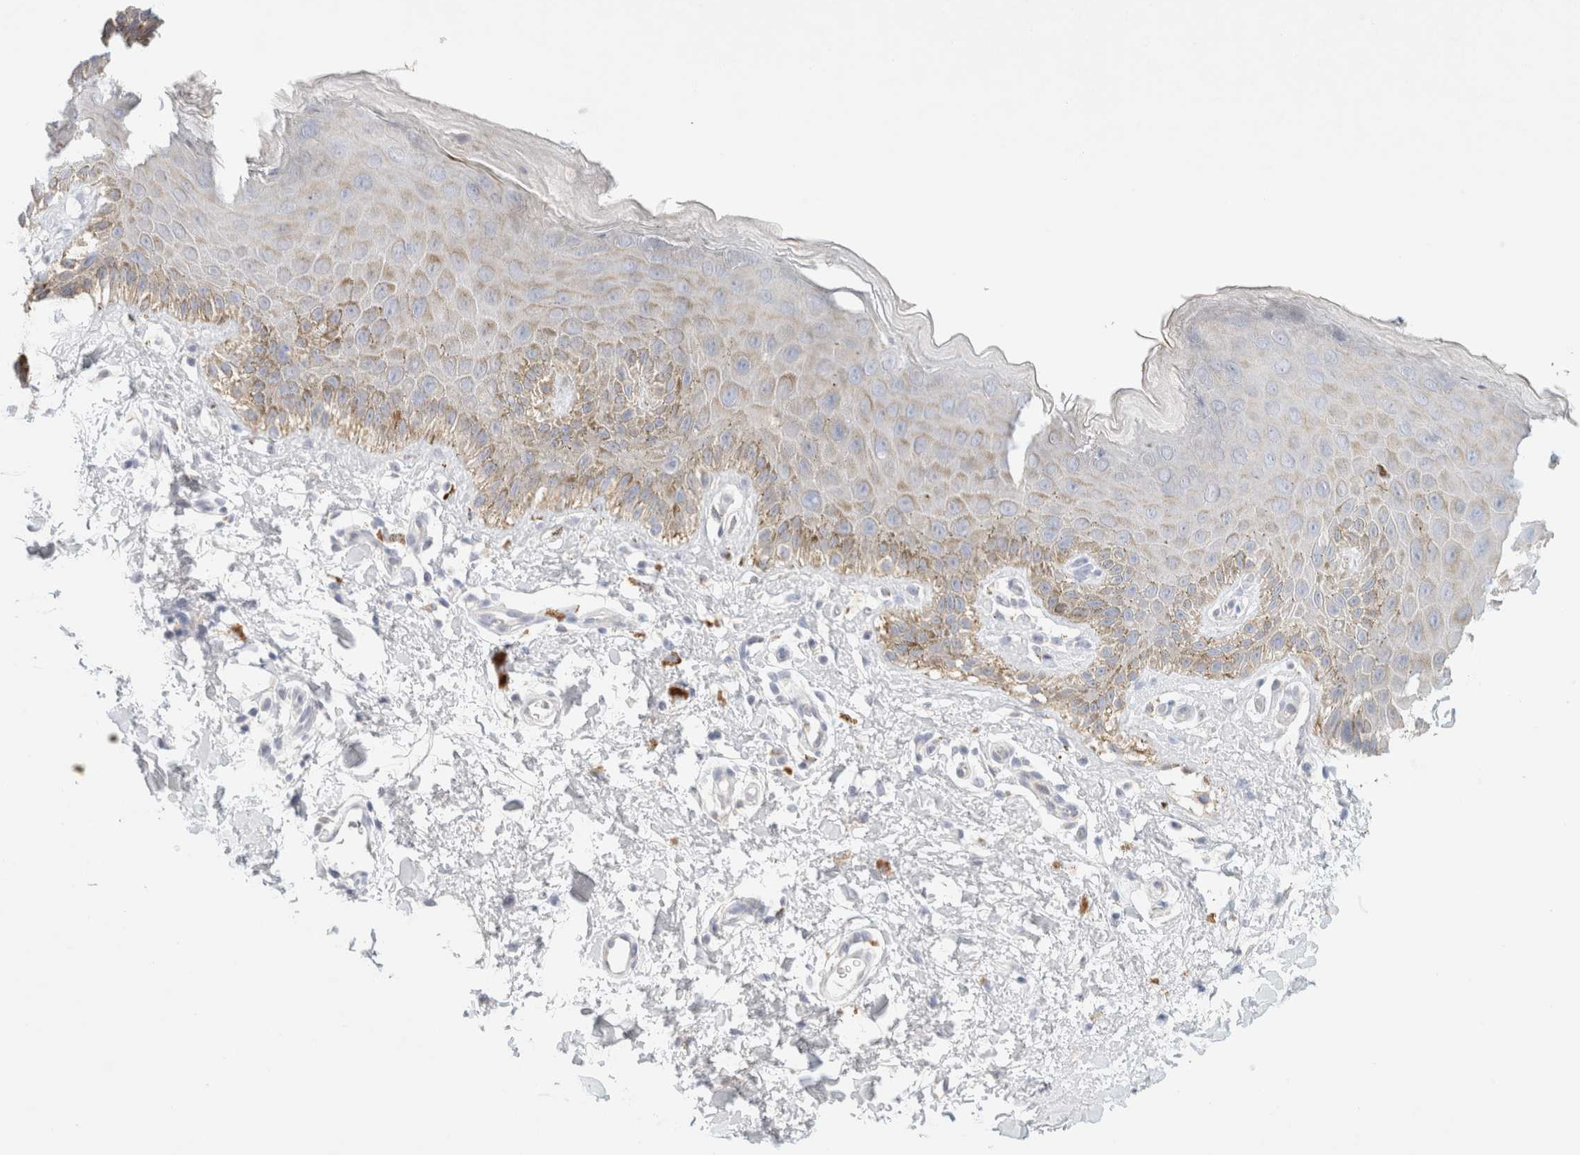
{"staining": {"intensity": "weak", "quantity": "<25%", "location": "cytoplasmic/membranous"}, "tissue": "skin", "cell_type": "Epidermal cells", "image_type": "normal", "snomed": [{"axis": "morphology", "description": "Normal tissue, NOS"}, {"axis": "topography", "description": "Anal"}], "caption": "Immunohistochemistry image of benign skin: skin stained with DAB (3,3'-diaminobenzidine) displays no significant protein positivity in epidermal cells.", "gene": "HEXD", "patient": {"sex": "male", "age": 44}}